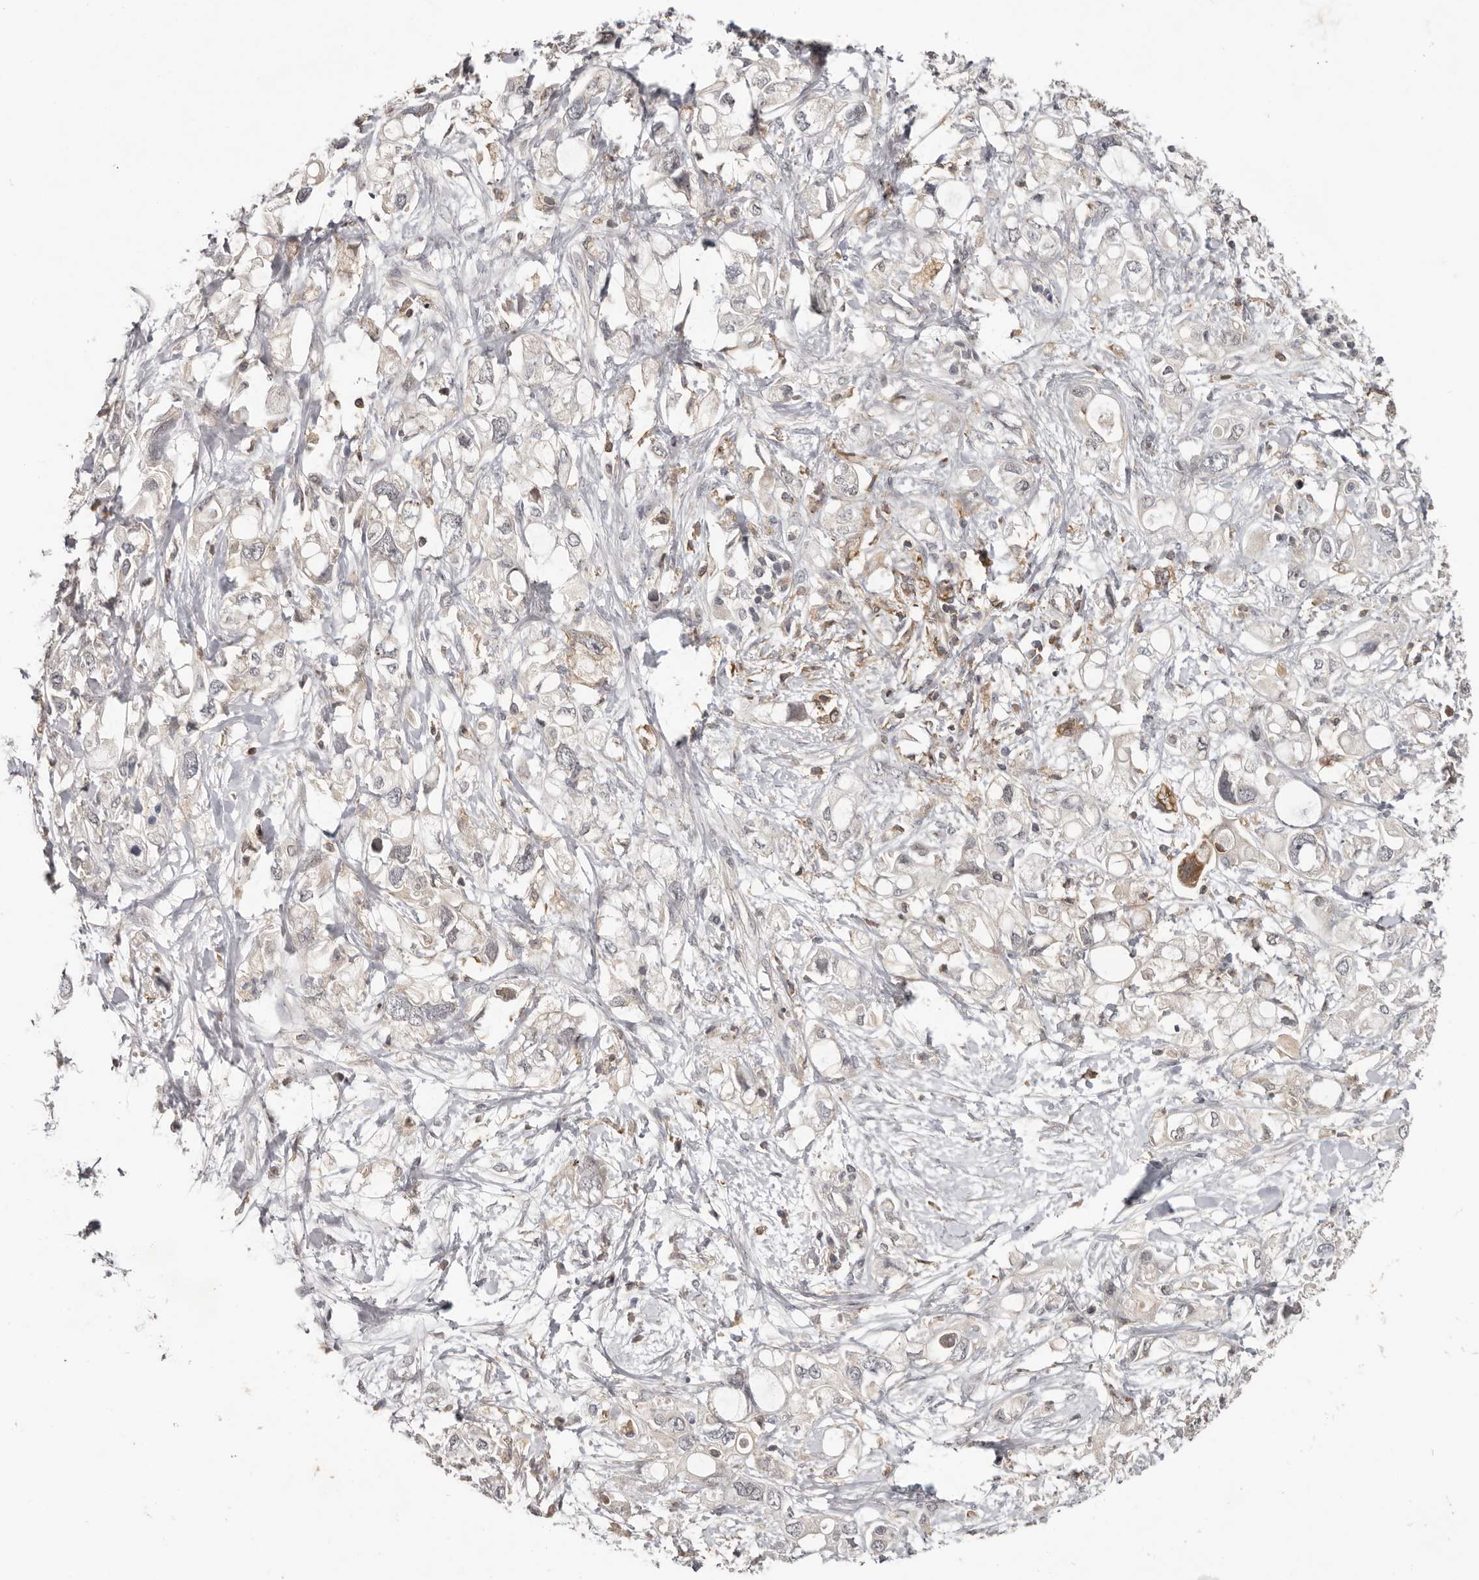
{"staining": {"intensity": "negative", "quantity": "none", "location": "none"}, "tissue": "pancreatic cancer", "cell_type": "Tumor cells", "image_type": "cancer", "snomed": [{"axis": "morphology", "description": "Adenocarcinoma, NOS"}, {"axis": "topography", "description": "Pancreas"}], "caption": "Immunohistochemistry micrograph of neoplastic tissue: human pancreatic cancer (adenocarcinoma) stained with DAB (3,3'-diaminobenzidine) demonstrates no significant protein positivity in tumor cells.", "gene": "ANKRD44", "patient": {"sex": "female", "age": 56}}